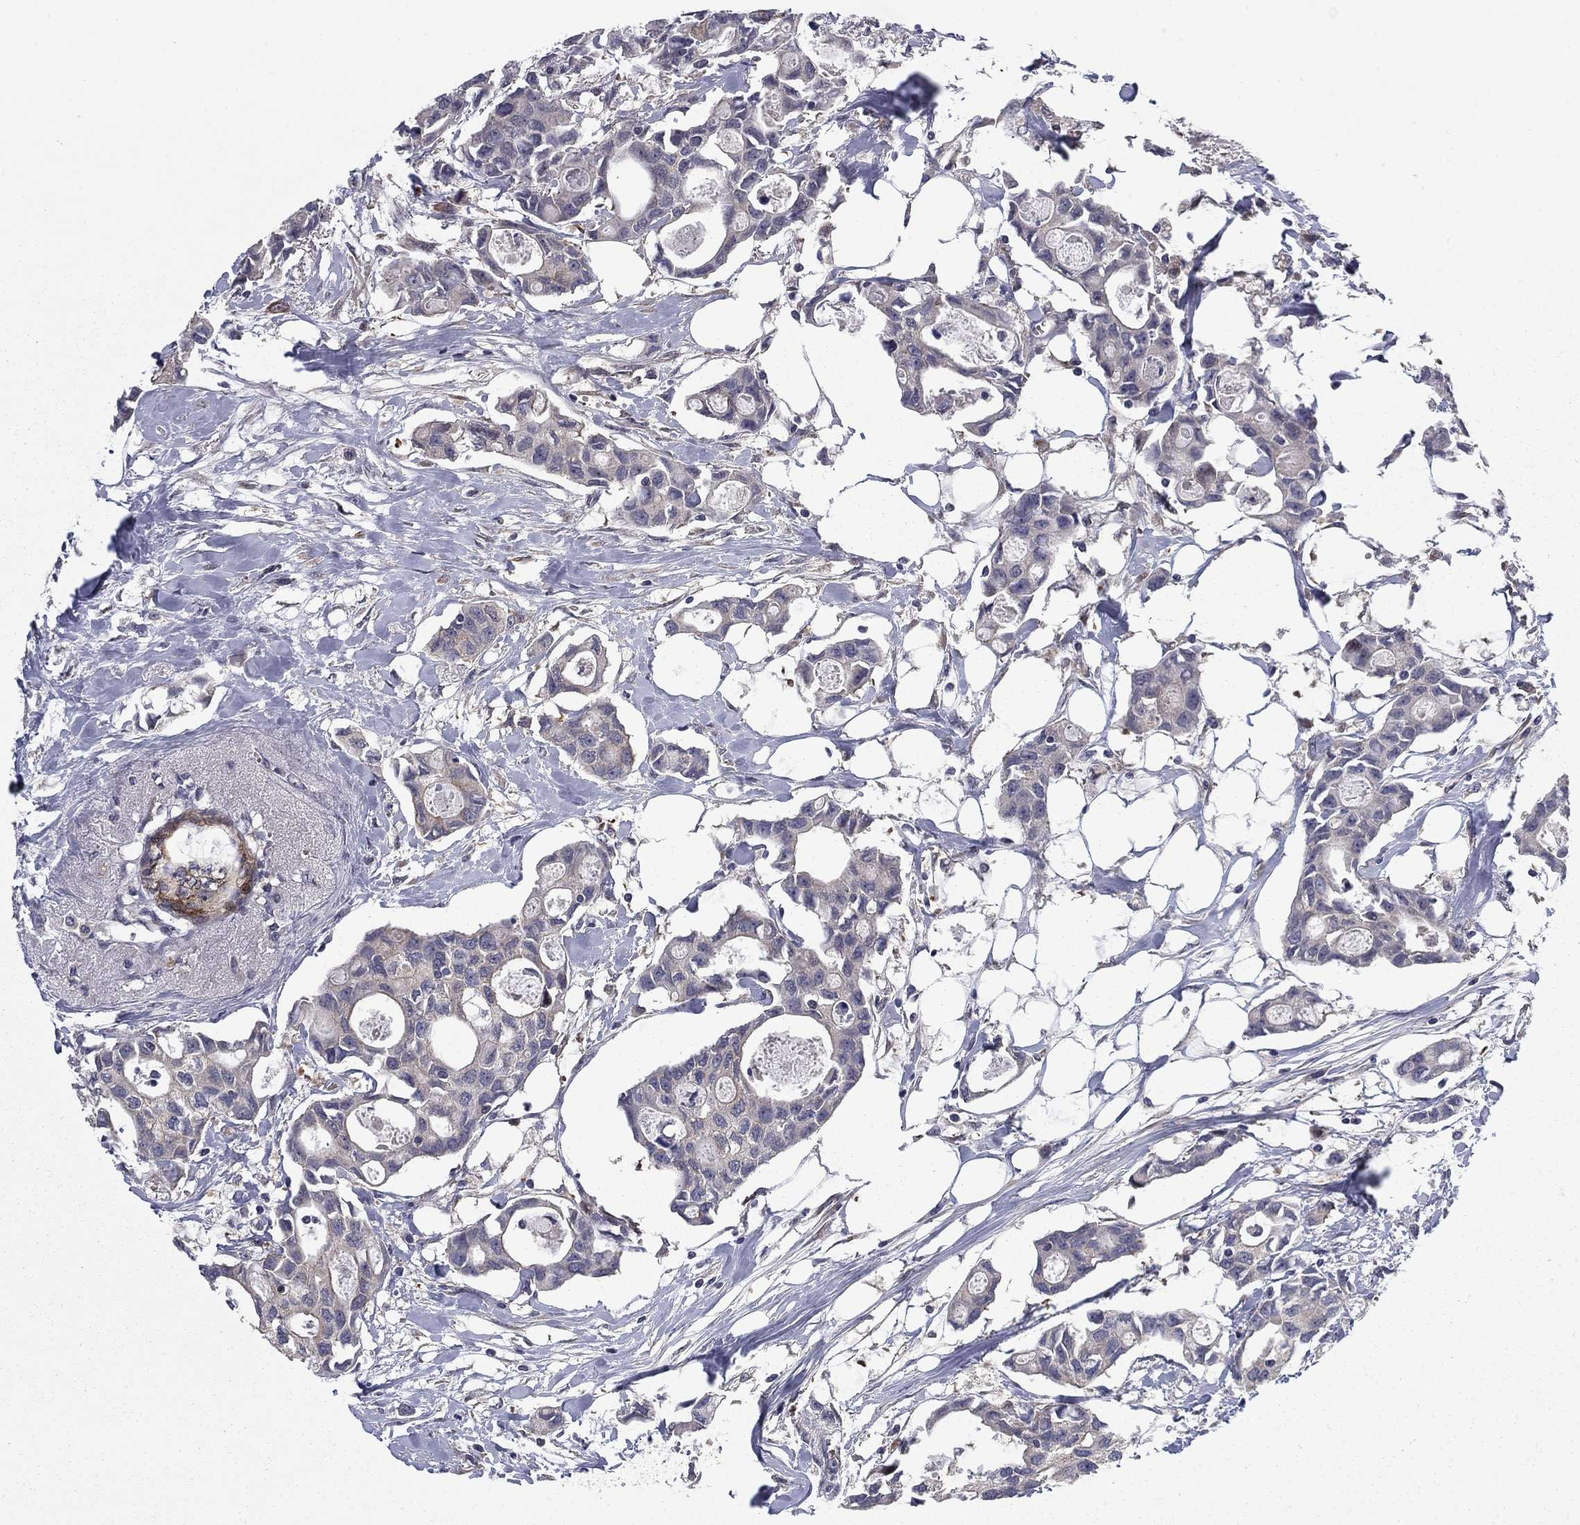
{"staining": {"intensity": "negative", "quantity": "none", "location": "none"}, "tissue": "breast cancer", "cell_type": "Tumor cells", "image_type": "cancer", "snomed": [{"axis": "morphology", "description": "Duct carcinoma"}, {"axis": "topography", "description": "Breast"}], "caption": "IHC micrograph of neoplastic tissue: invasive ductal carcinoma (breast) stained with DAB reveals no significant protein positivity in tumor cells. (DAB (3,3'-diaminobenzidine) immunohistochemistry (IHC) with hematoxylin counter stain).", "gene": "HDAC4", "patient": {"sex": "female", "age": 83}}